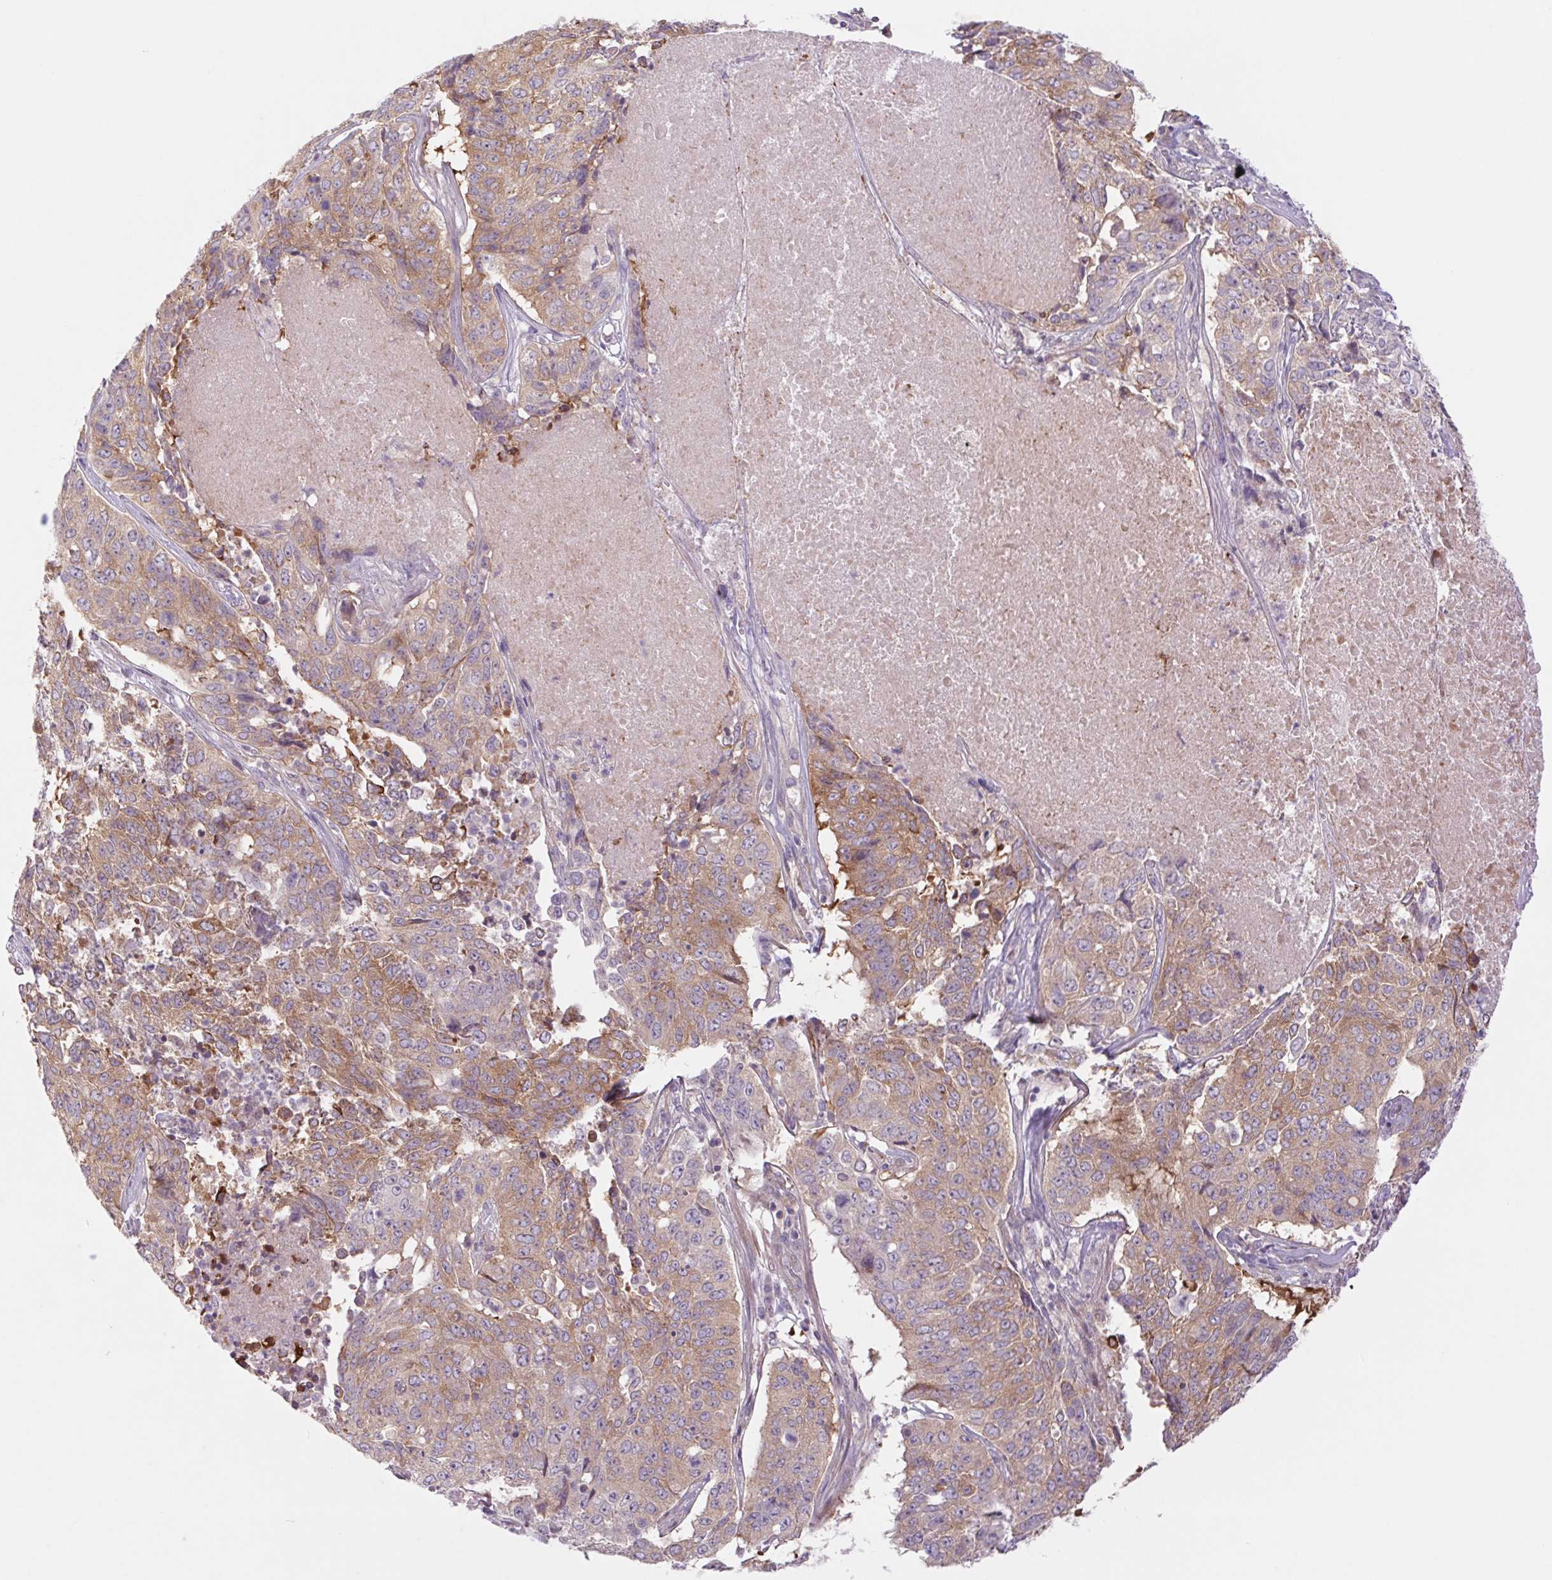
{"staining": {"intensity": "moderate", "quantity": "25%-75%", "location": "cytoplasmic/membranous"}, "tissue": "lung cancer", "cell_type": "Tumor cells", "image_type": "cancer", "snomed": [{"axis": "morphology", "description": "Normal tissue, NOS"}, {"axis": "morphology", "description": "Squamous cell carcinoma, NOS"}, {"axis": "topography", "description": "Bronchus"}, {"axis": "topography", "description": "Lung"}], "caption": "Immunohistochemical staining of human lung squamous cell carcinoma shows medium levels of moderate cytoplasmic/membranous protein staining in approximately 25%-75% of tumor cells.", "gene": "MS4A13", "patient": {"sex": "male", "age": 64}}